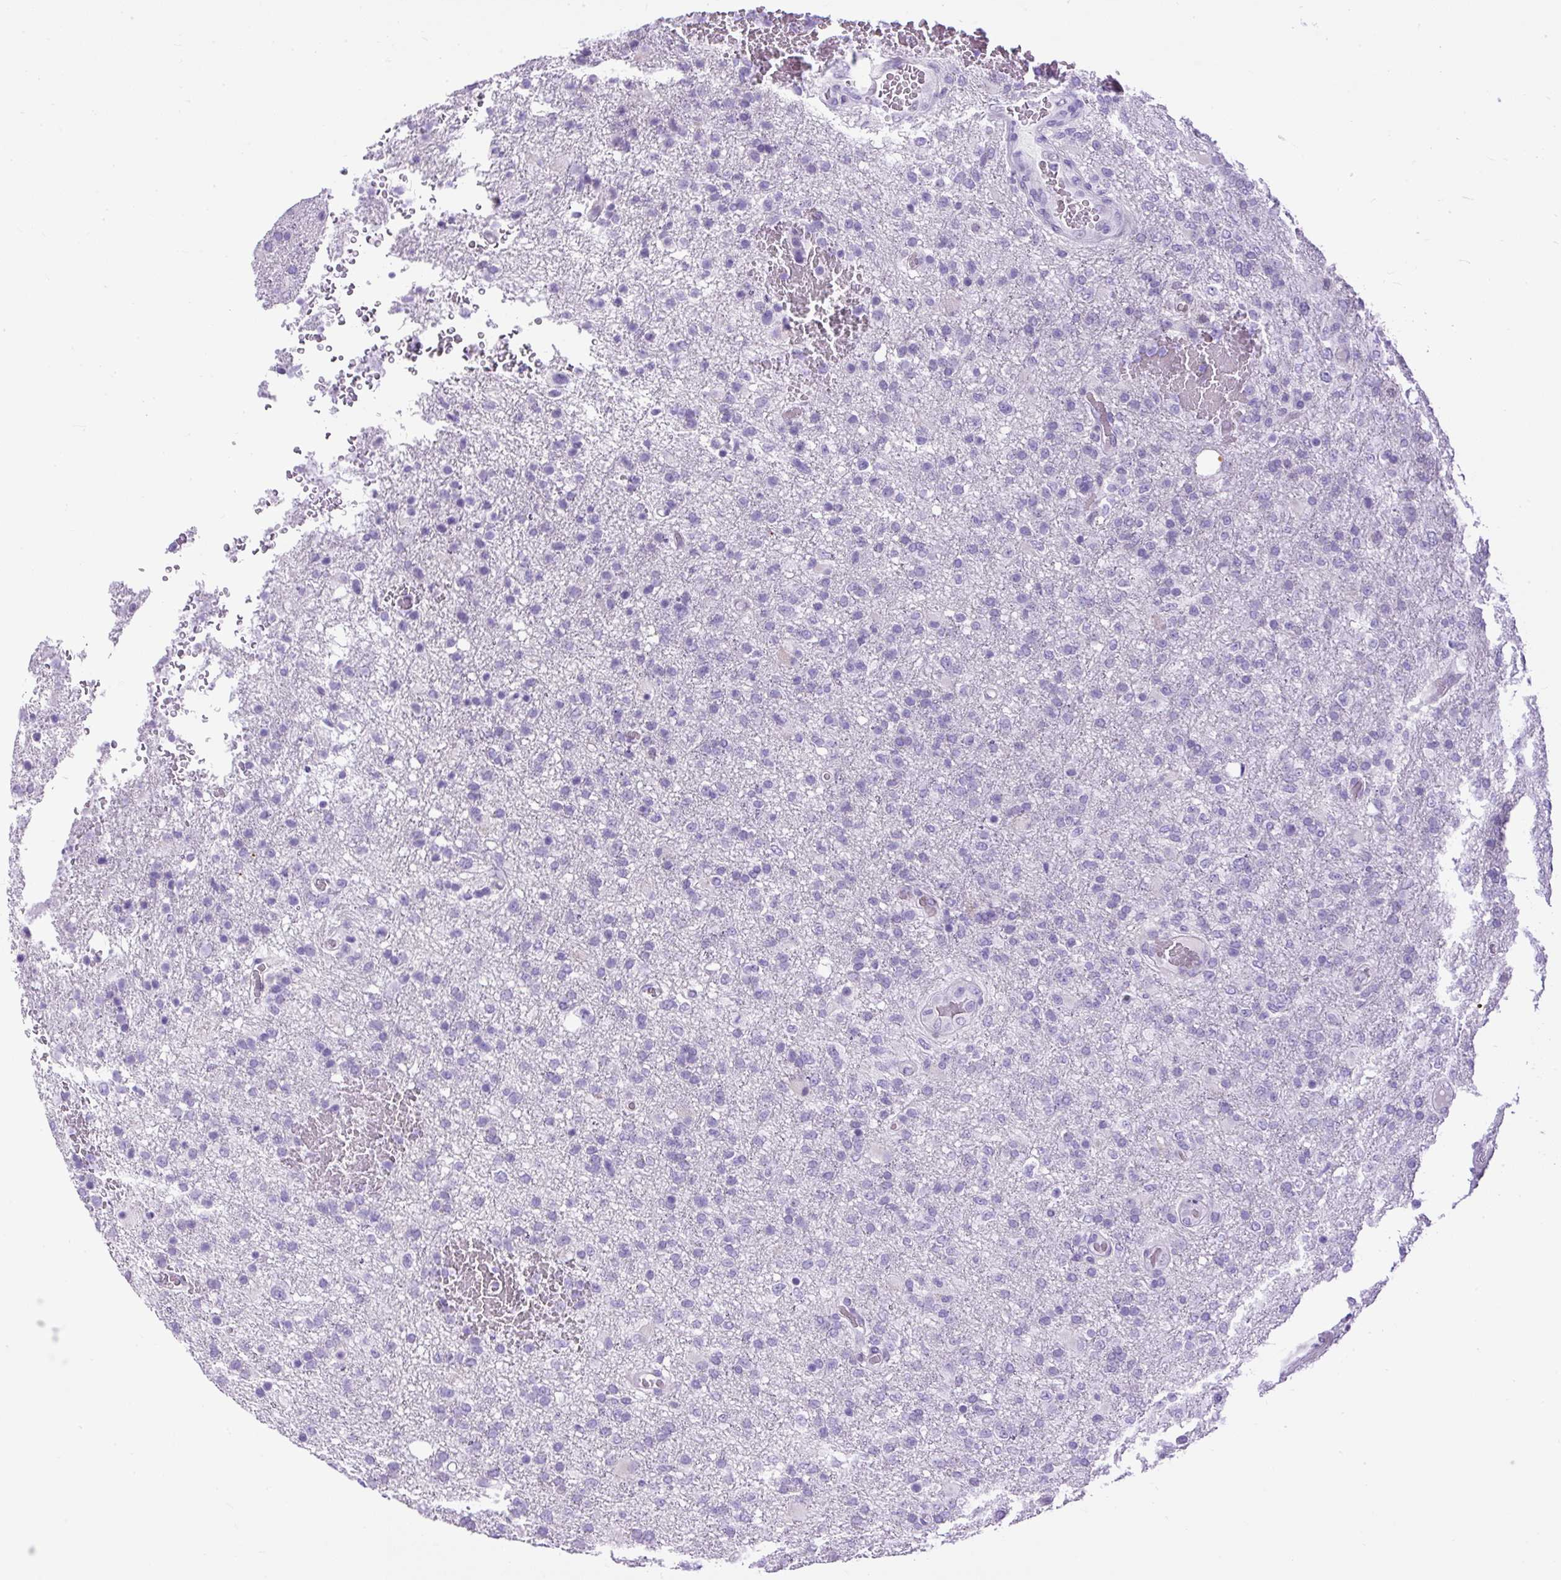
{"staining": {"intensity": "negative", "quantity": "none", "location": "none"}, "tissue": "glioma", "cell_type": "Tumor cells", "image_type": "cancer", "snomed": [{"axis": "morphology", "description": "Glioma, malignant, High grade"}, {"axis": "topography", "description": "Brain"}], "caption": "DAB immunohistochemical staining of glioma displays no significant expression in tumor cells.", "gene": "UPP1", "patient": {"sex": "female", "age": 74}}